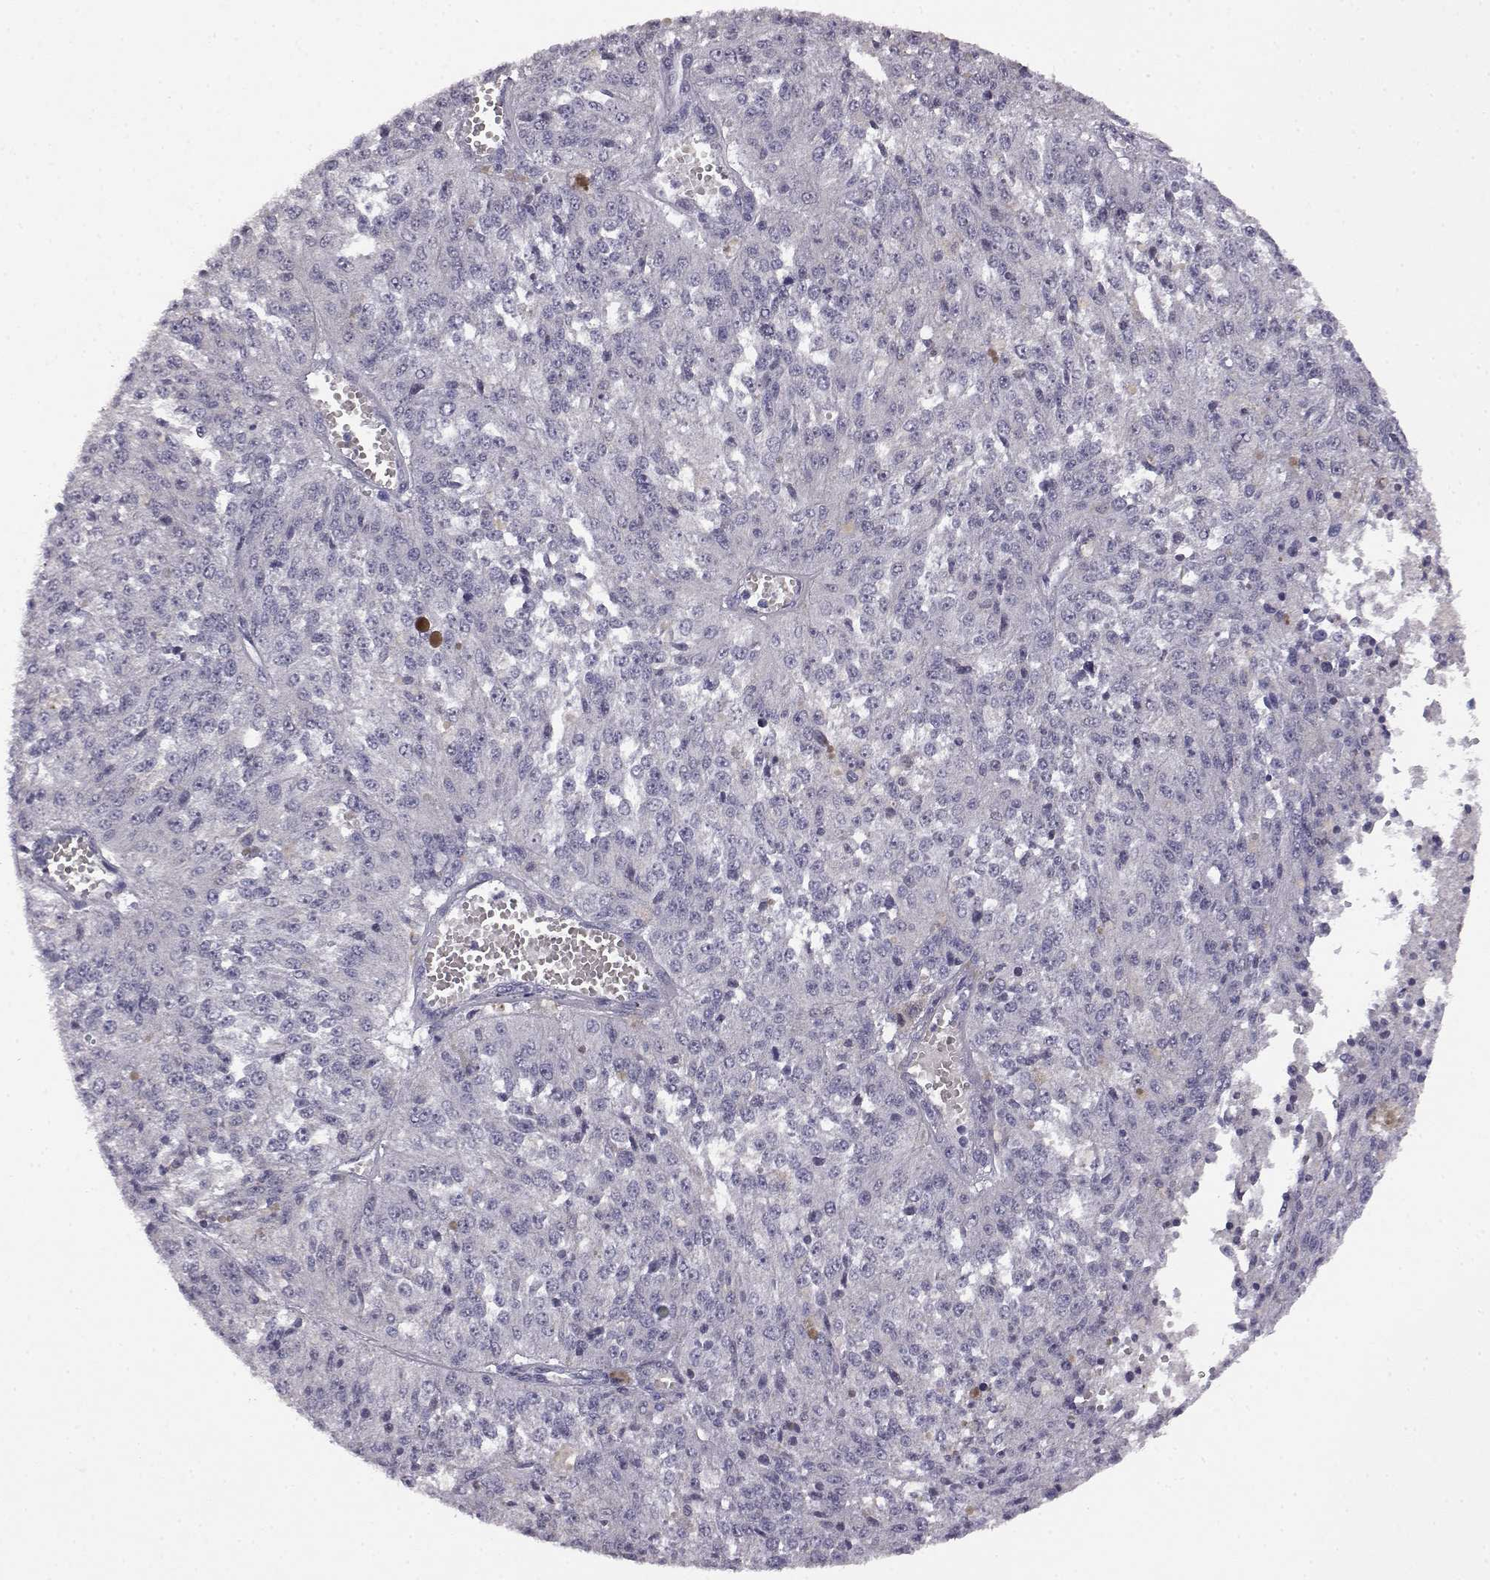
{"staining": {"intensity": "negative", "quantity": "none", "location": "none"}, "tissue": "melanoma", "cell_type": "Tumor cells", "image_type": "cancer", "snomed": [{"axis": "morphology", "description": "Malignant melanoma, Metastatic site"}, {"axis": "topography", "description": "Lymph node"}], "caption": "Immunohistochemical staining of human malignant melanoma (metastatic site) demonstrates no significant expression in tumor cells.", "gene": "AKR1B1", "patient": {"sex": "female", "age": 64}}